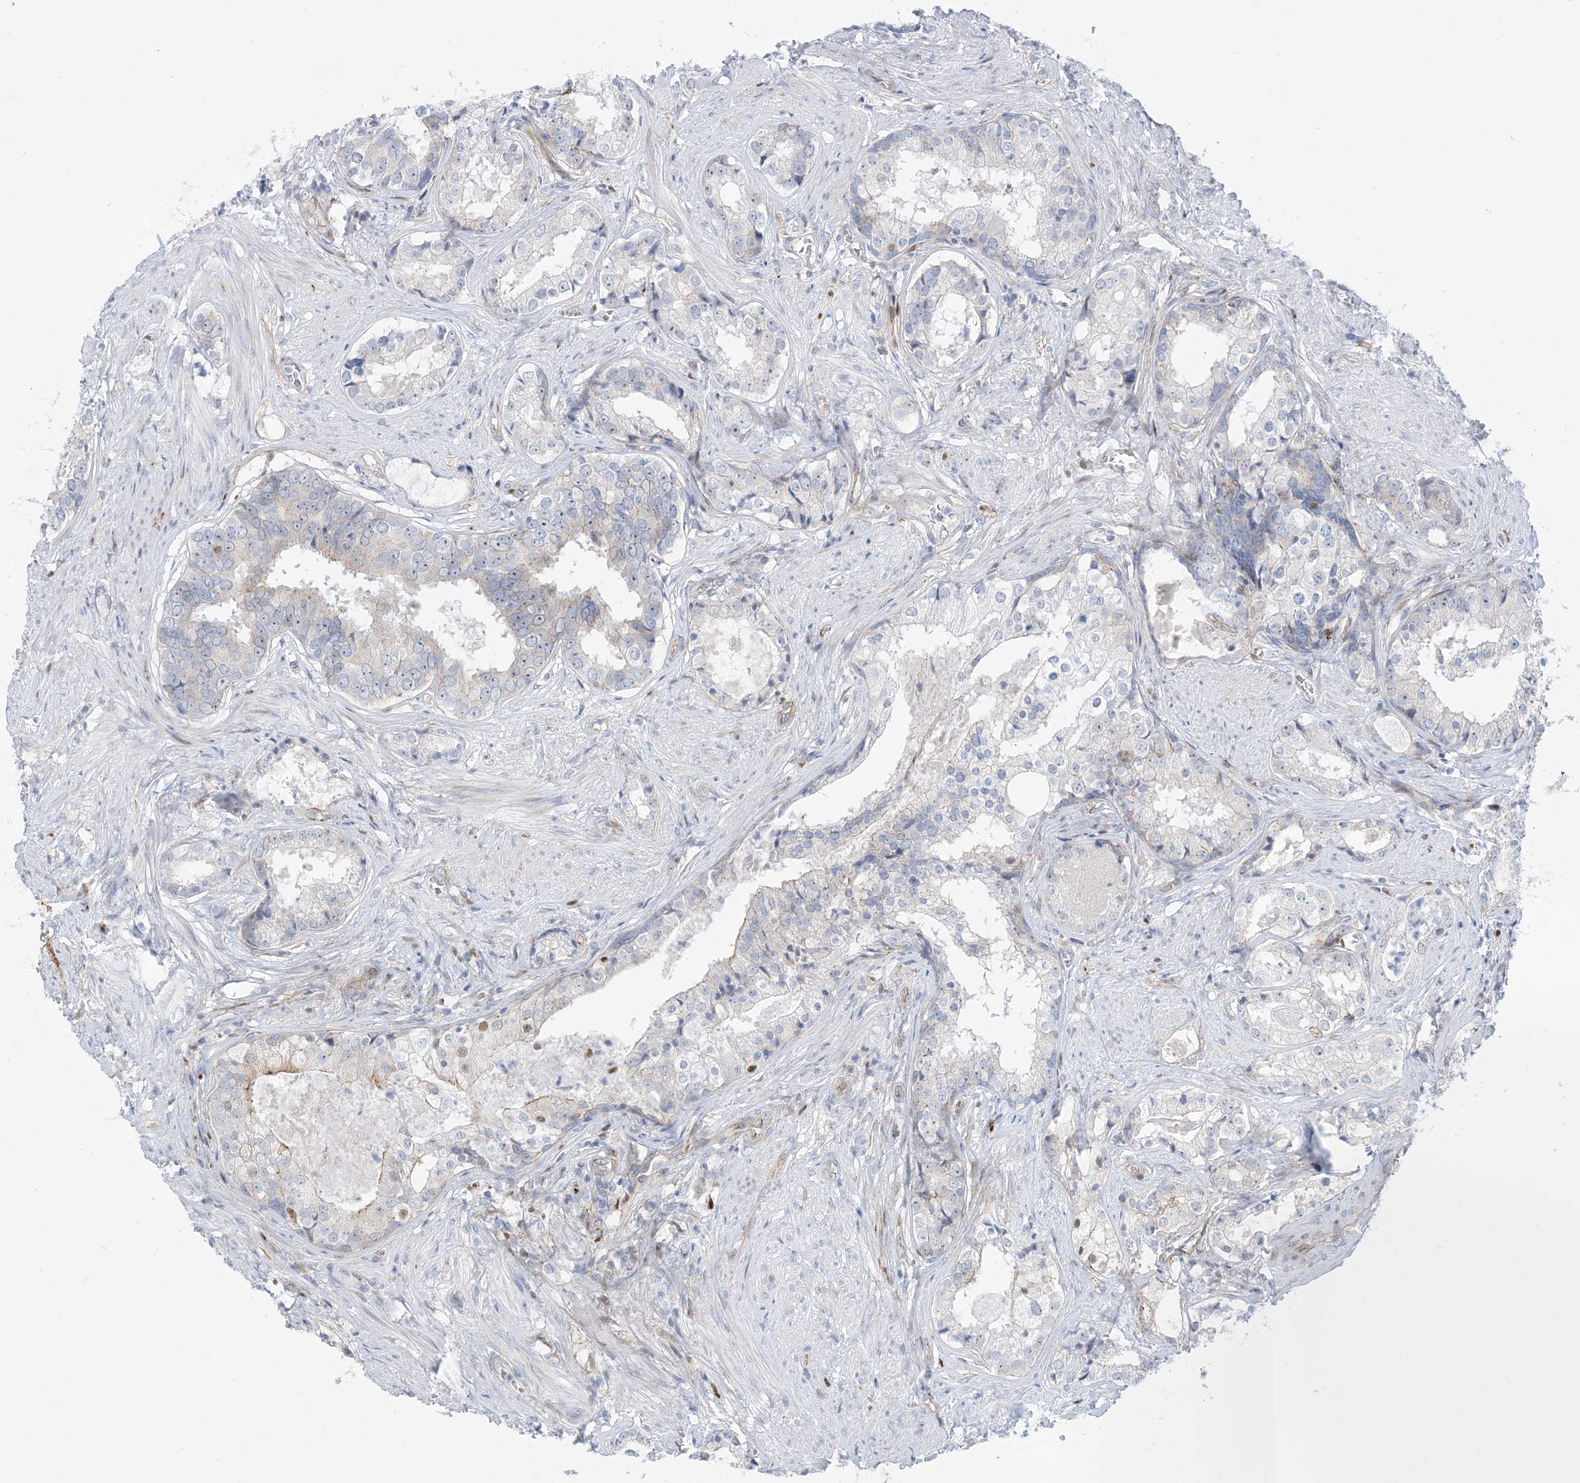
{"staining": {"intensity": "negative", "quantity": "none", "location": "none"}, "tissue": "prostate cancer", "cell_type": "Tumor cells", "image_type": "cancer", "snomed": [{"axis": "morphology", "description": "Adenocarcinoma, High grade"}, {"axis": "topography", "description": "Prostate"}], "caption": "High-grade adenocarcinoma (prostate) stained for a protein using immunohistochemistry (IHC) displays no expression tumor cells.", "gene": "MARS2", "patient": {"sex": "male", "age": 58}}